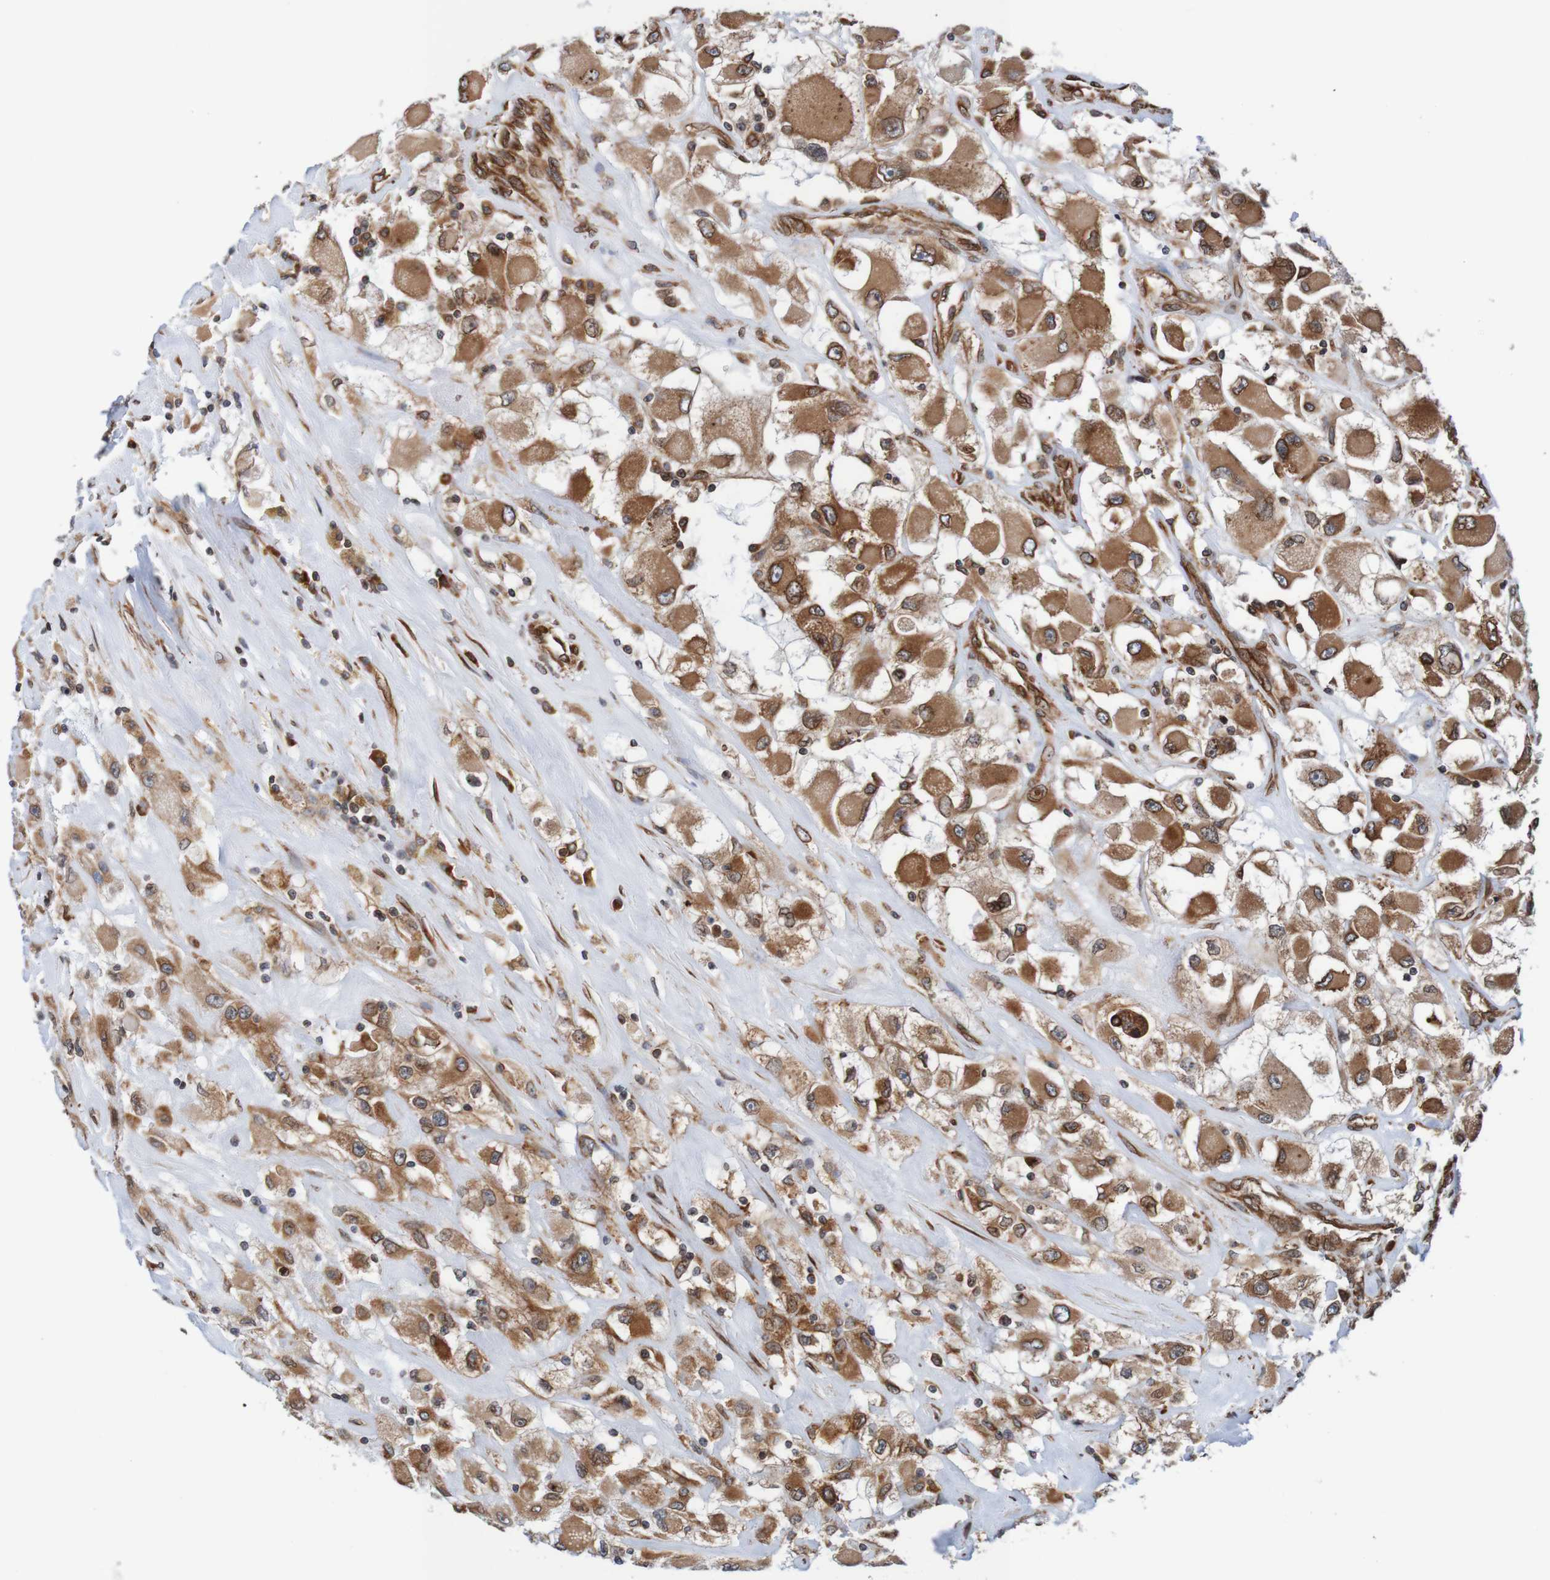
{"staining": {"intensity": "strong", "quantity": ">75%", "location": "cytoplasmic/membranous,nuclear"}, "tissue": "renal cancer", "cell_type": "Tumor cells", "image_type": "cancer", "snomed": [{"axis": "morphology", "description": "Adenocarcinoma, NOS"}, {"axis": "topography", "description": "Kidney"}], "caption": "High-power microscopy captured an immunohistochemistry (IHC) photomicrograph of renal cancer (adenocarcinoma), revealing strong cytoplasmic/membranous and nuclear expression in approximately >75% of tumor cells. The staining was performed using DAB to visualize the protein expression in brown, while the nuclei were stained in blue with hematoxylin (Magnification: 20x).", "gene": "TMEM109", "patient": {"sex": "female", "age": 52}}